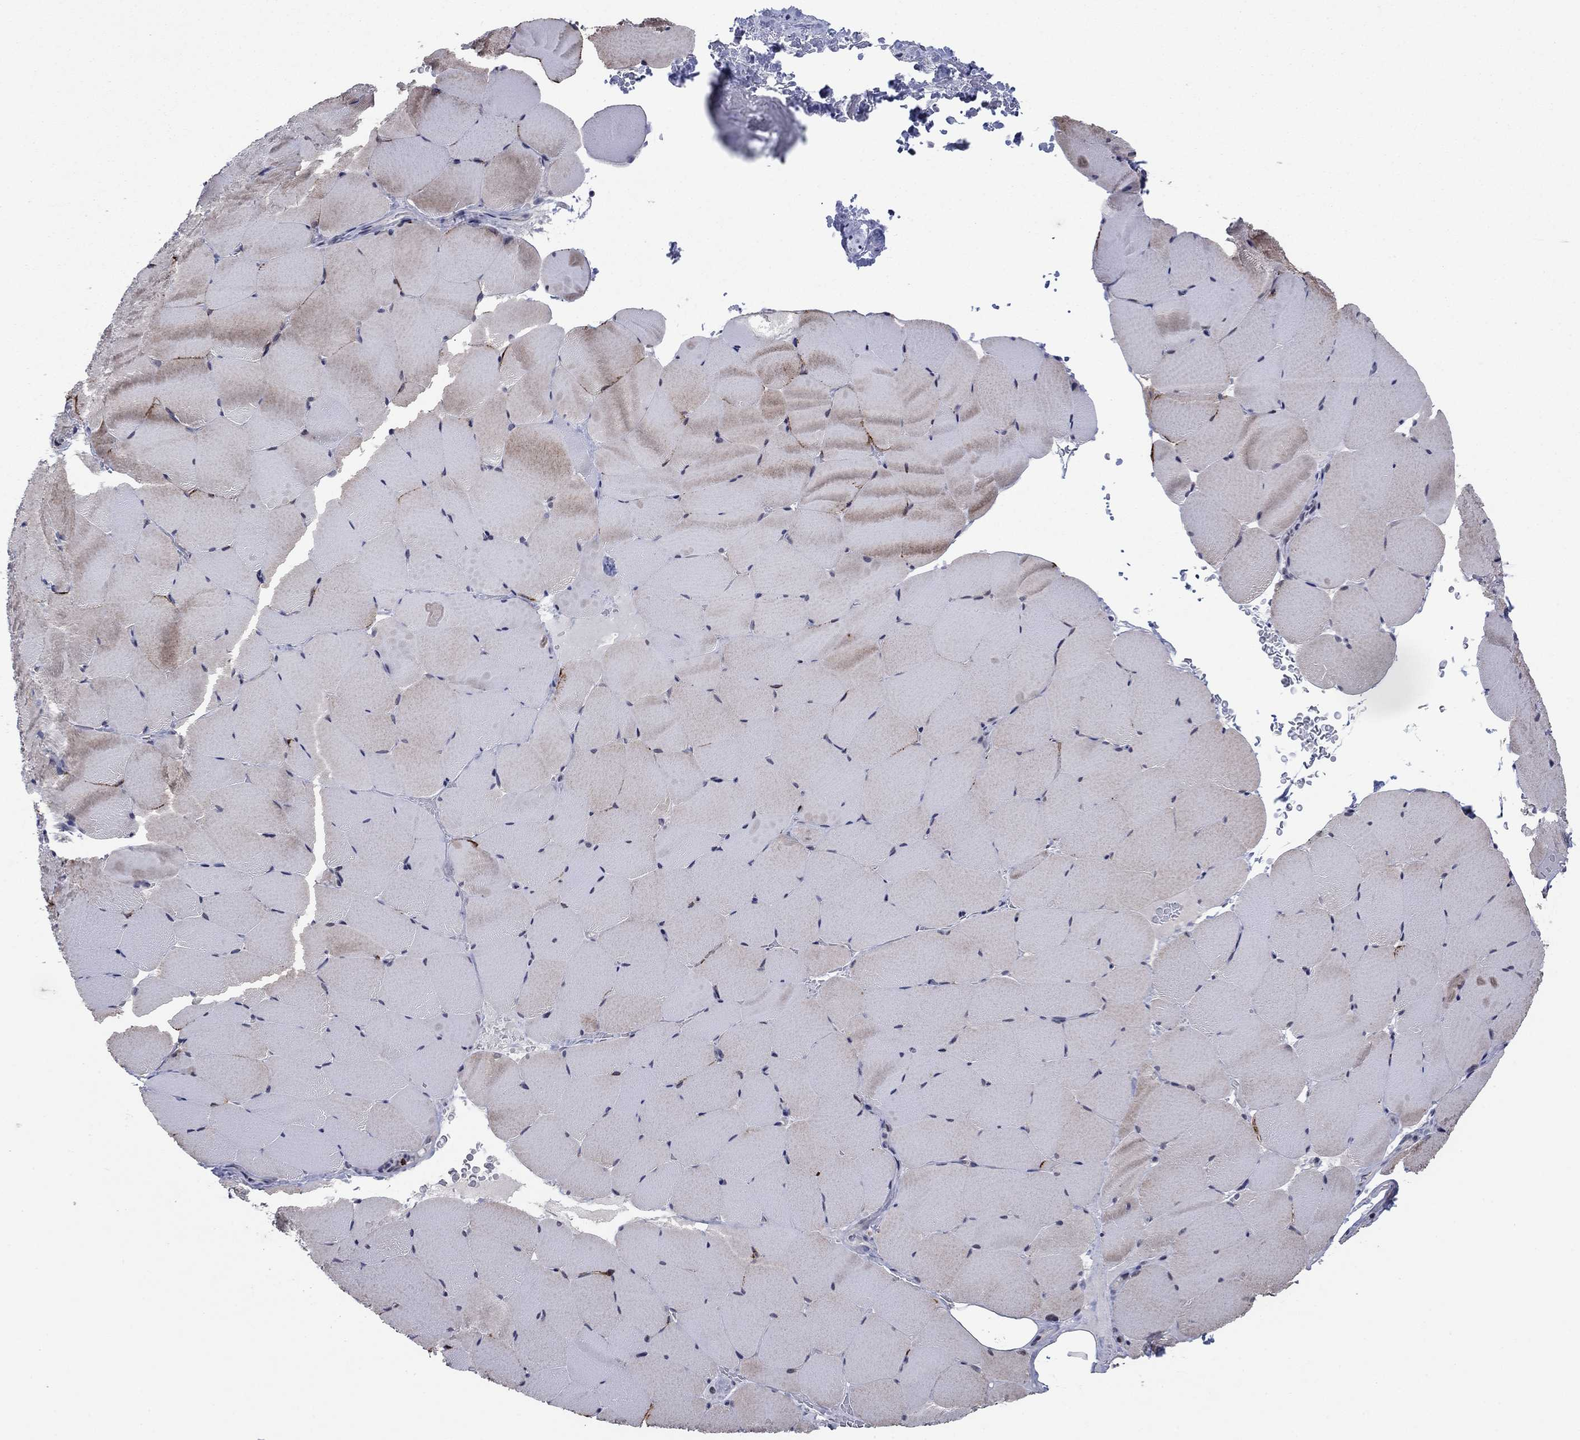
{"staining": {"intensity": "weak", "quantity": "25%-75%", "location": "cytoplasmic/membranous"}, "tissue": "skeletal muscle", "cell_type": "Myocytes", "image_type": "normal", "snomed": [{"axis": "morphology", "description": "Normal tissue, NOS"}, {"axis": "topography", "description": "Skeletal muscle"}], "caption": "Immunohistochemistry (DAB) staining of normal skeletal muscle displays weak cytoplasmic/membranous protein positivity in about 25%-75% of myocytes.", "gene": "CDCA5", "patient": {"sex": "female", "age": 37}}